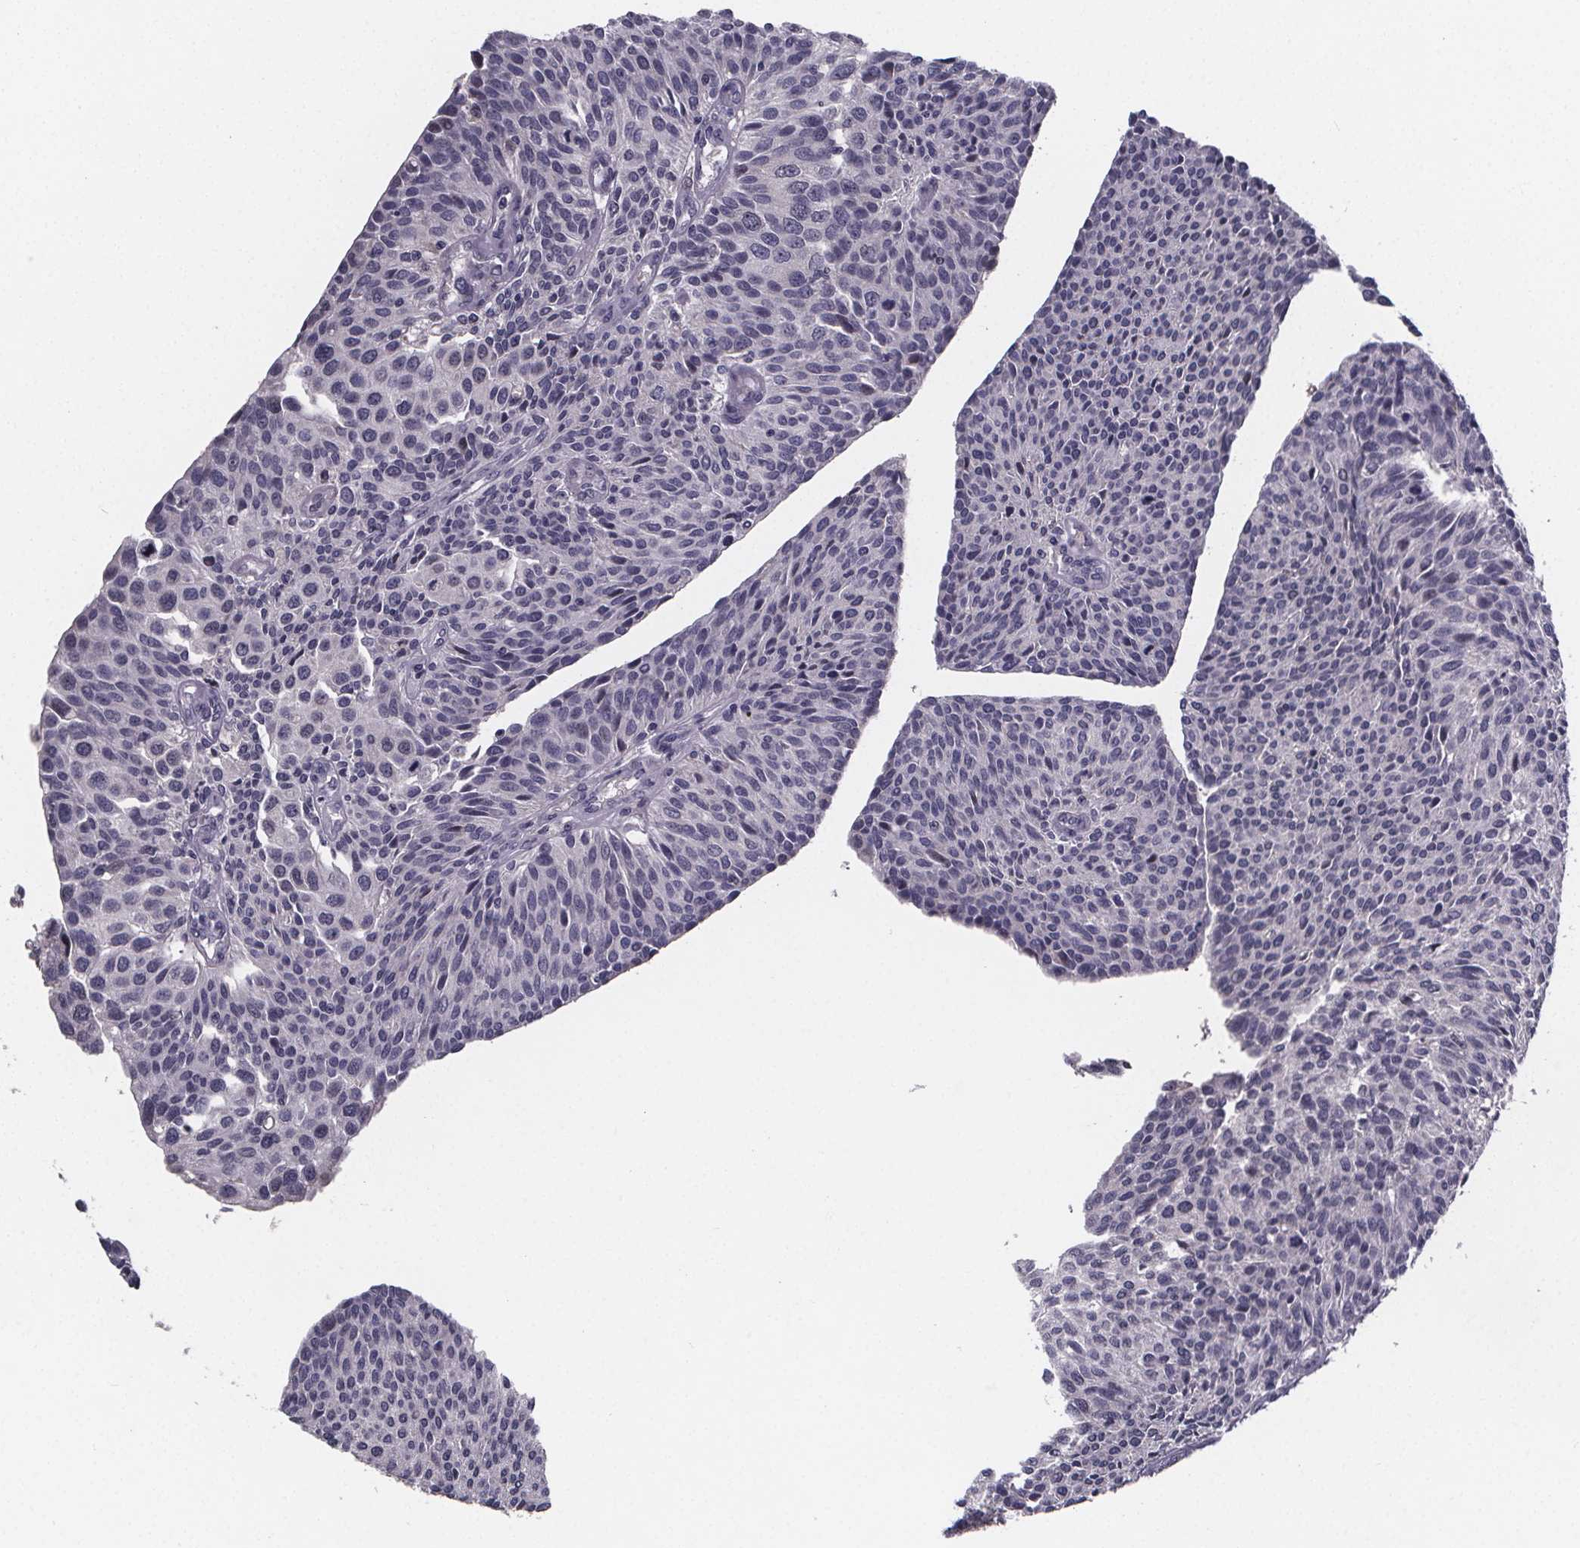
{"staining": {"intensity": "negative", "quantity": "none", "location": "none"}, "tissue": "urothelial cancer", "cell_type": "Tumor cells", "image_type": "cancer", "snomed": [{"axis": "morphology", "description": "Urothelial carcinoma, NOS"}, {"axis": "topography", "description": "Urinary bladder"}], "caption": "IHC image of human urothelial cancer stained for a protein (brown), which exhibits no expression in tumor cells.", "gene": "AGT", "patient": {"sex": "male", "age": 55}}